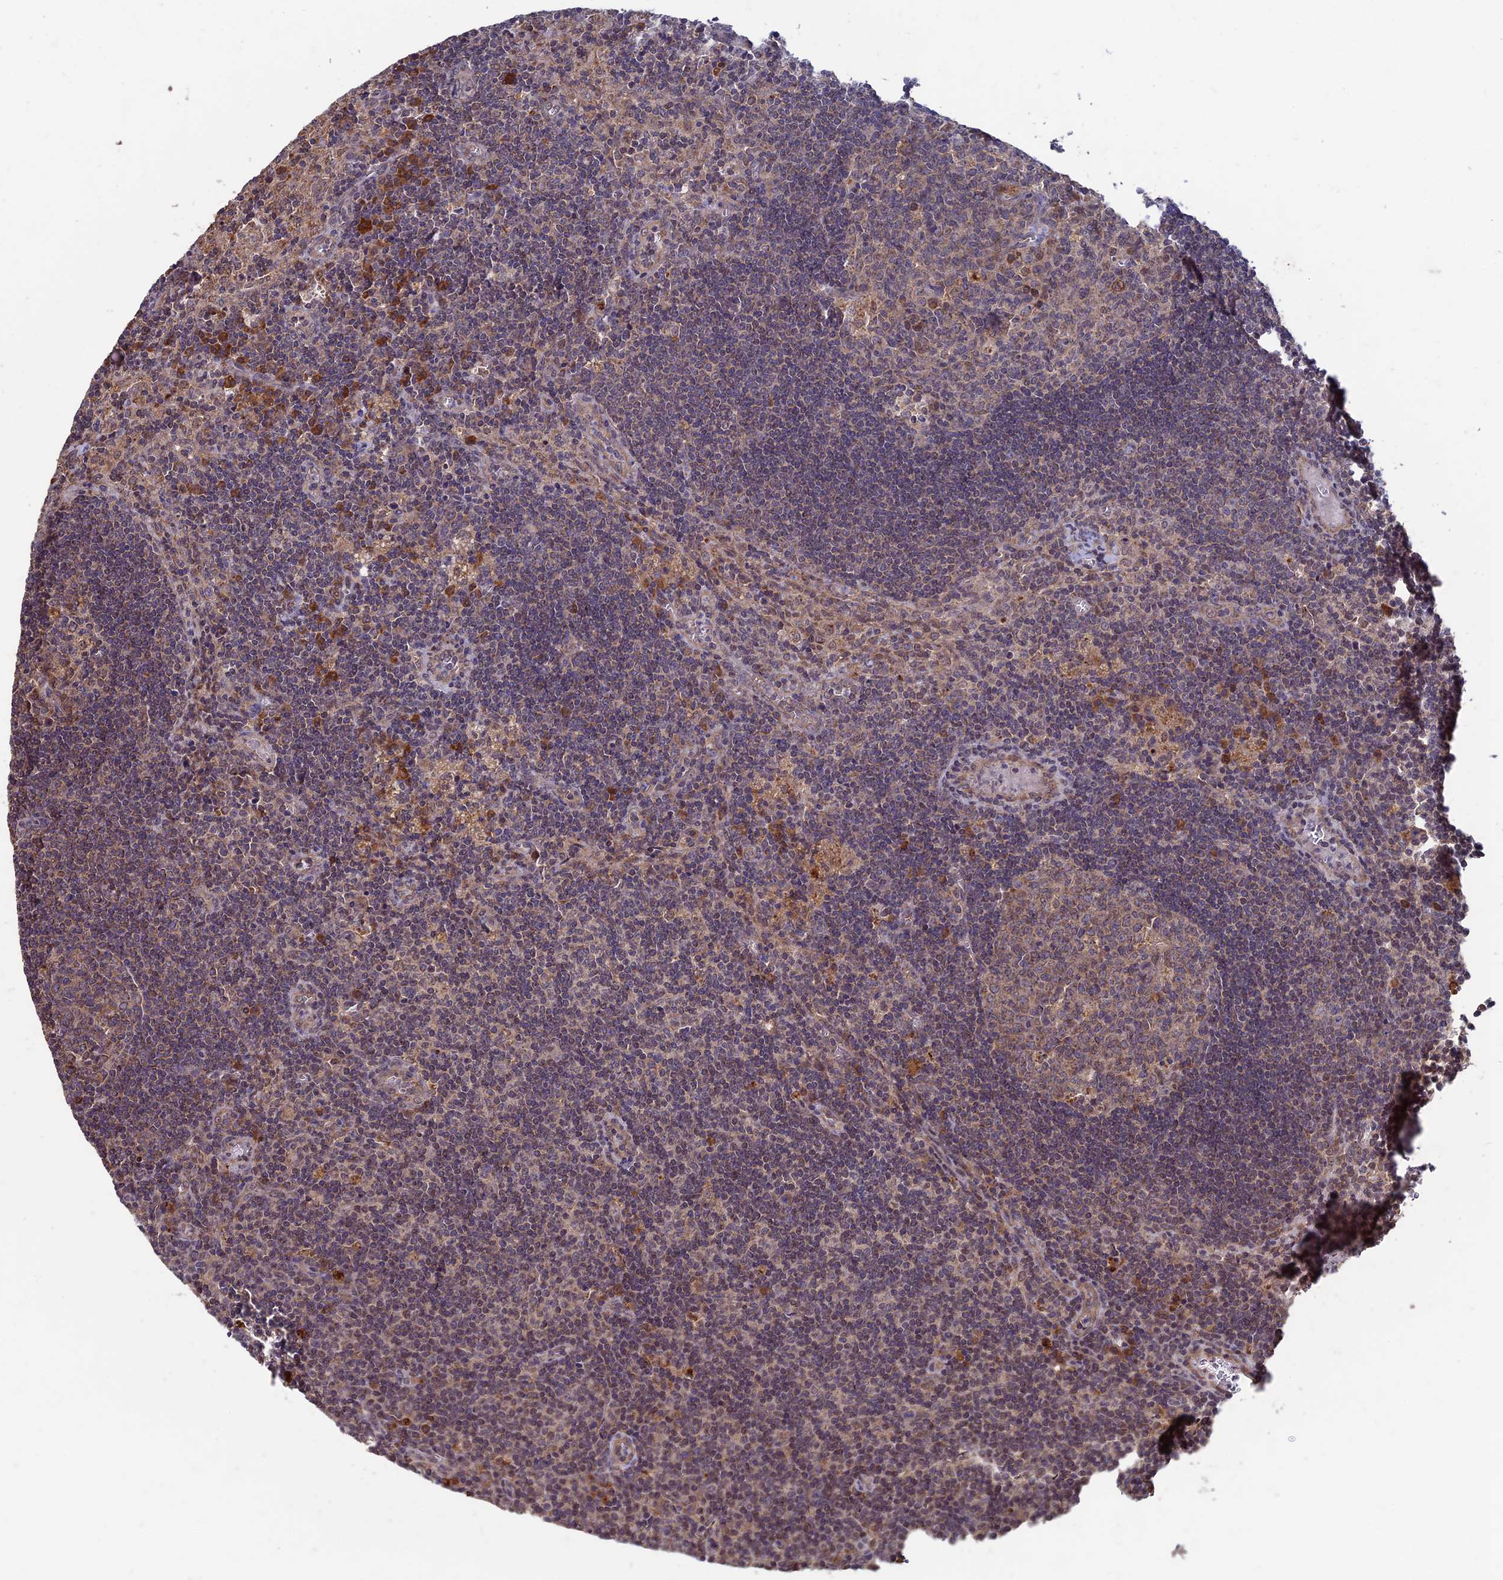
{"staining": {"intensity": "moderate", "quantity": "25%-75%", "location": "cytoplasmic/membranous"}, "tissue": "lymph node", "cell_type": "Germinal center cells", "image_type": "normal", "snomed": [{"axis": "morphology", "description": "Normal tissue, NOS"}, {"axis": "topography", "description": "Lymph node"}], "caption": "Protein expression analysis of unremarkable lymph node exhibits moderate cytoplasmic/membranous positivity in about 25%-75% of germinal center cells.", "gene": "RCCD1", "patient": {"sex": "male", "age": 58}}